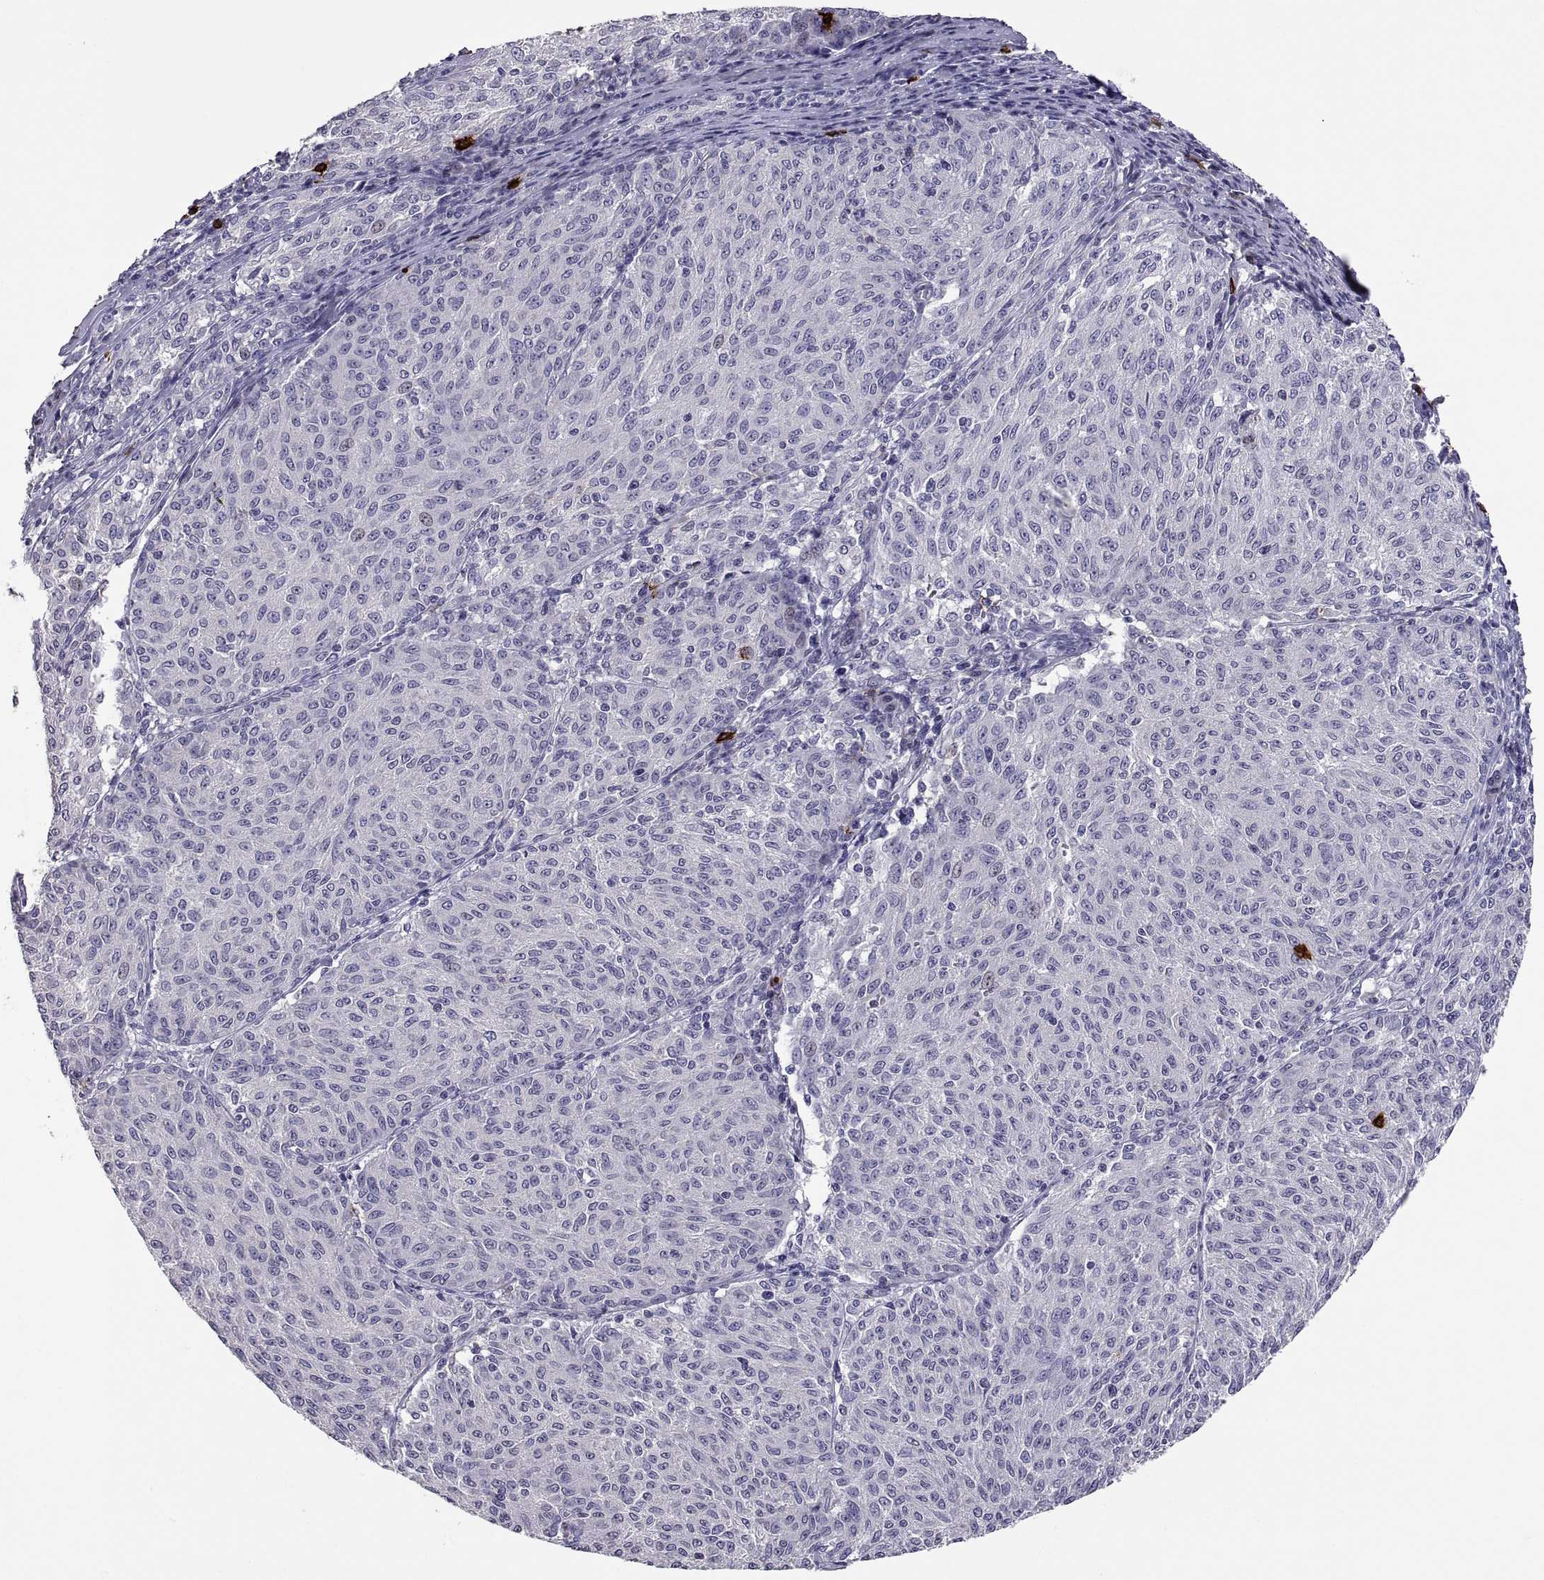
{"staining": {"intensity": "negative", "quantity": "none", "location": "none"}, "tissue": "melanoma", "cell_type": "Tumor cells", "image_type": "cancer", "snomed": [{"axis": "morphology", "description": "Malignant melanoma, NOS"}, {"axis": "topography", "description": "Skin"}], "caption": "An immunohistochemistry photomicrograph of melanoma is shown. There is no staining in tumor cells of melanoma.", "gene": "MS4A1", "patient": {"sex": "female", "age": 72}}